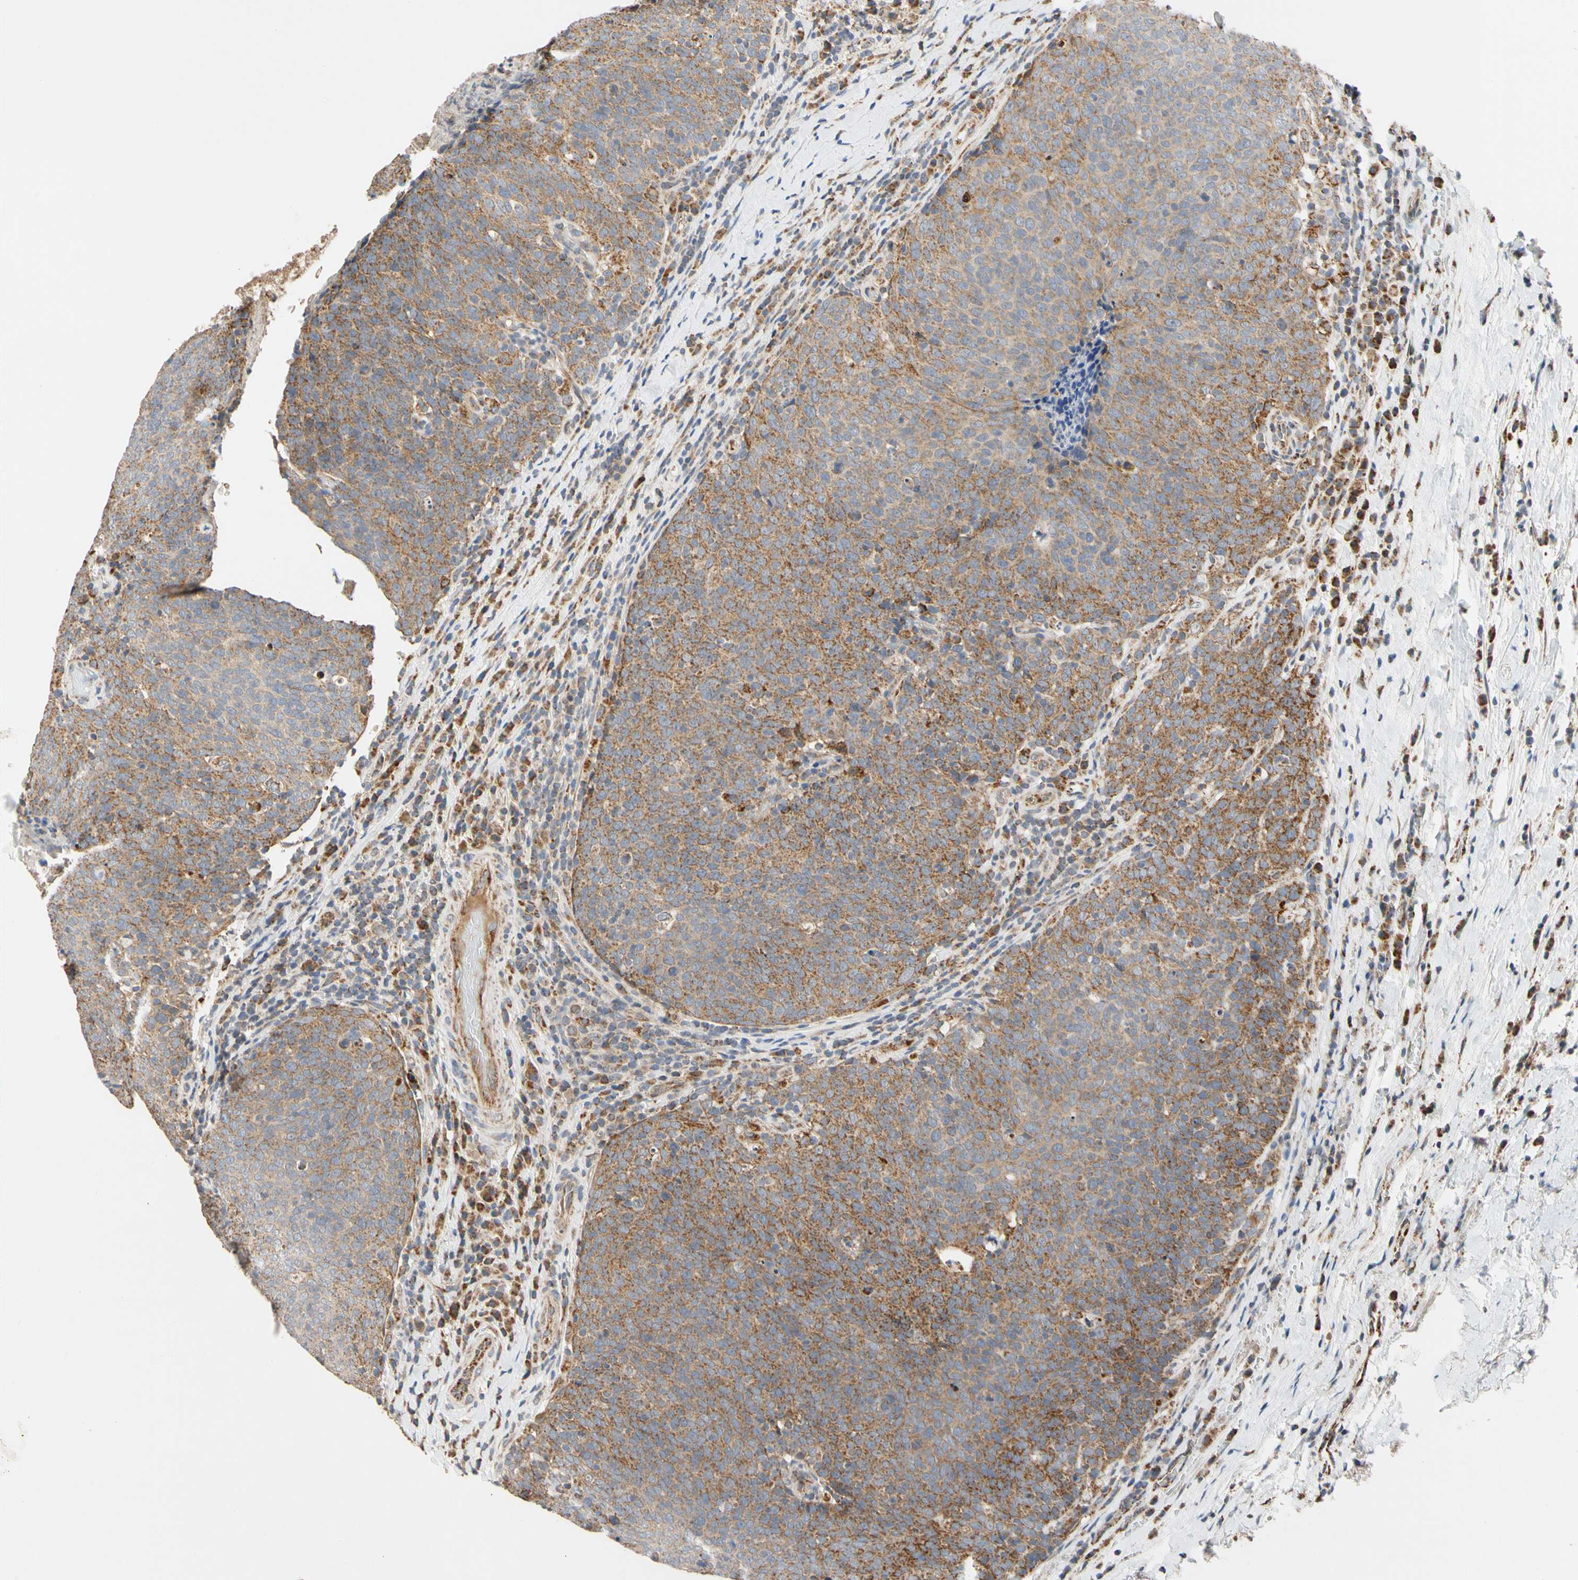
{"staining": {"intensity": "moderate", "quantity": ">75%", "location": "cytoplasmic/membranous"}, "tissue": "head and neck cancer", "cell_type": "Tumor cells", "image_type": "cancer", "snomed": [{"axis": "morphology", "description": "Squamous cell carcinoma, NOS"}, {"axis": "morphology", "description": "Squamous cell carcinoma, metastatic, NOS"}, {"axis": "topography", "description": "Lymph node"}, {"axis": "topography", "description": "Head-Neck"}], "caption": "Squamous cell carcinoma (head and neck) stained for a protein exhibits moderate cytoplasmic/membranous positivity in tumor cells. Using DAB (brown) and hematoxylin (blue) stains, captured at high magnification using brightfield microscopy.", "gene": "GPD2", "patient": {"sex": "male", "age": 62}}